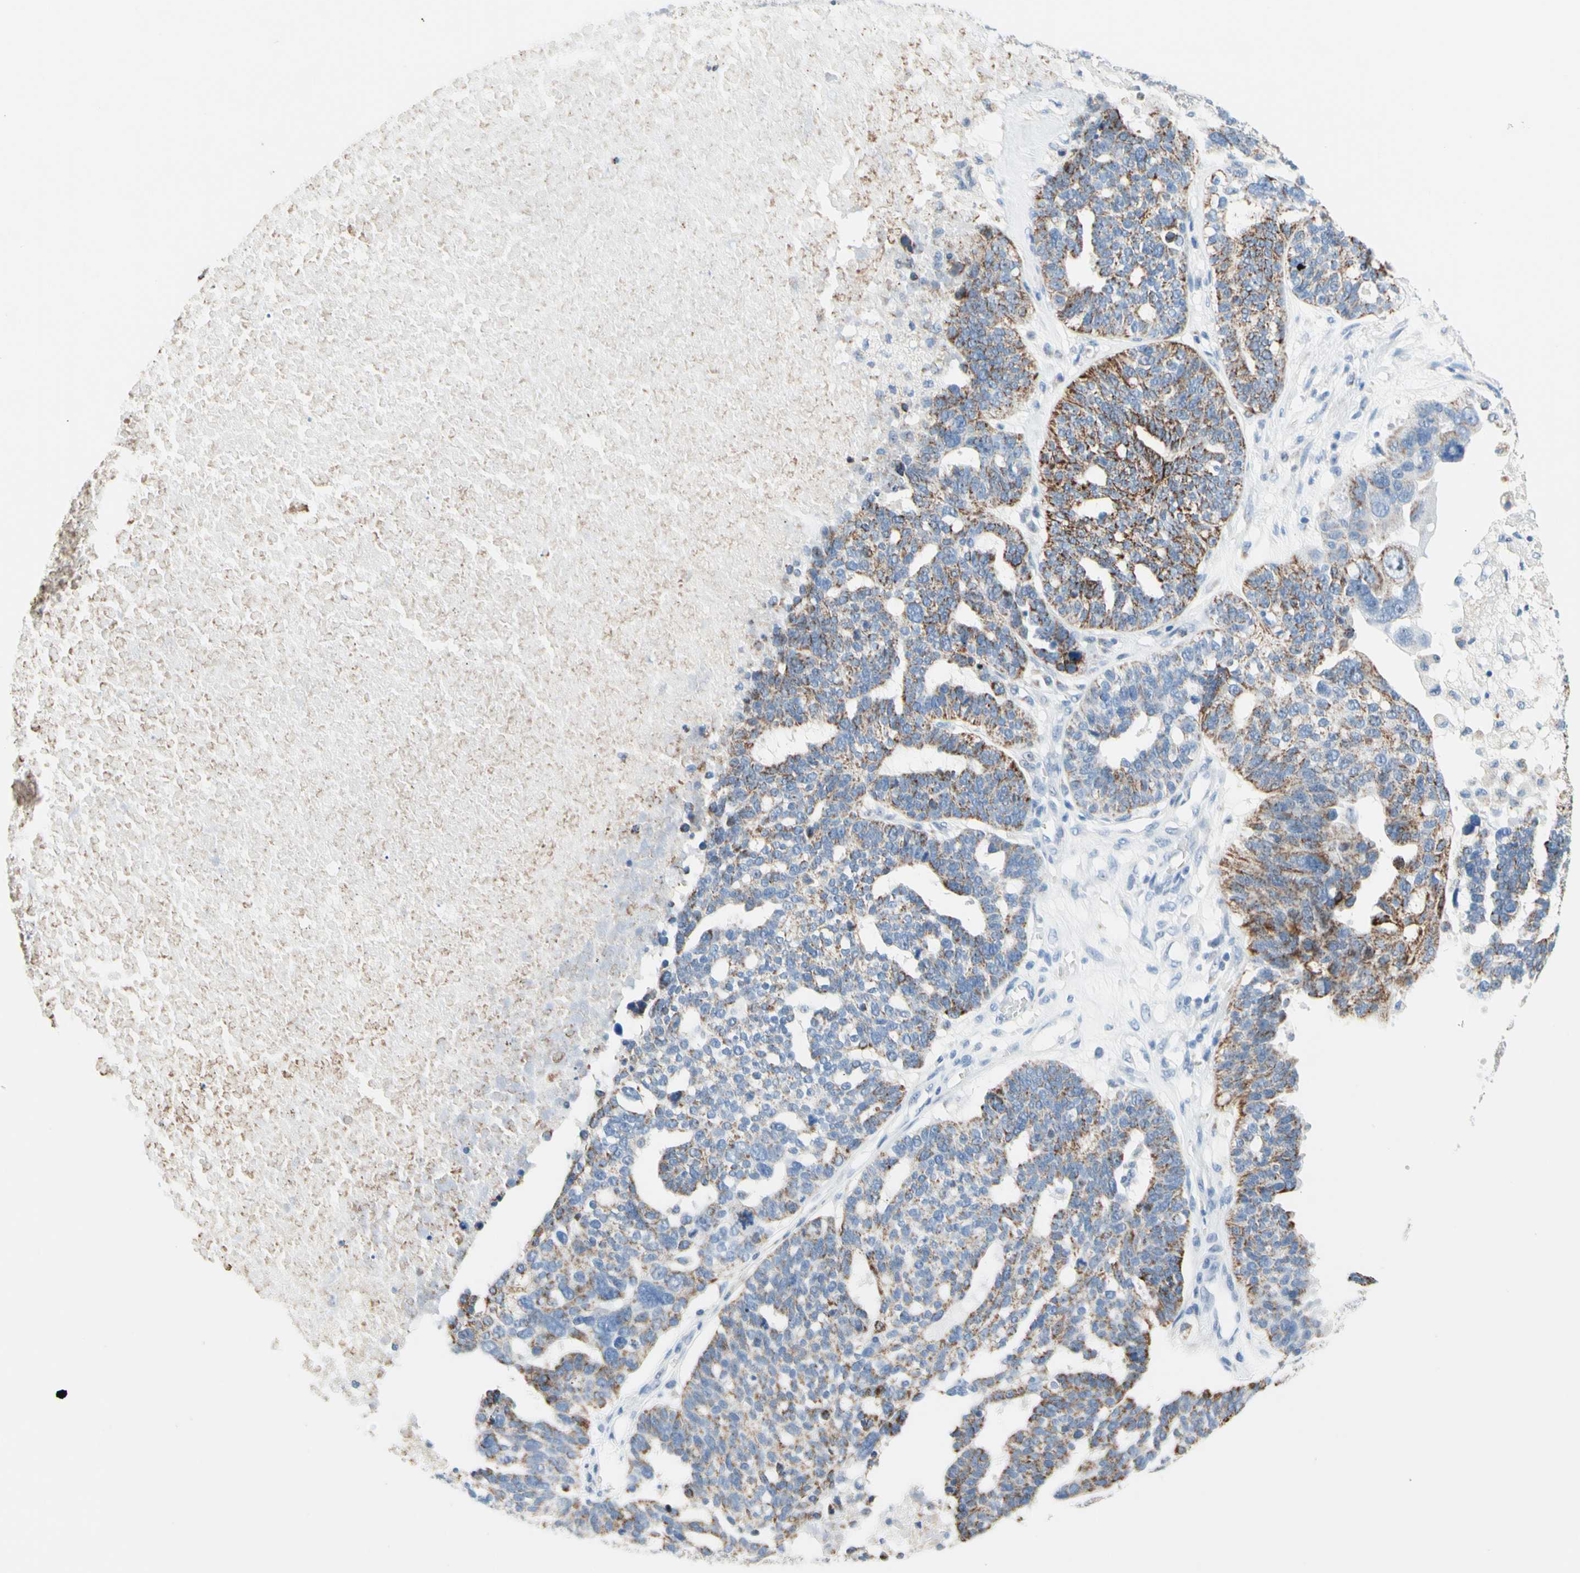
{"staining": {"intensity": "moderate", "quantity": "25%-75%", "location": "cytoplasmic/membranous"}, "tissue": "ovarian cancer", "cell_type": "Tumor cells", "image_type": "cancer", "snomed": [{"axis": "morphology", "description": "Cystadenocarcinoma, serous, NOS"}, {"axis": "topography", "description": "Ovary"}], "caption": "This is a photomicrograph of immunohistochemistry (IHC) staining of ovarian cancer (serous cystadenocarcinoma), which shows moderate staining in the cytoplasmic/membranous of tumor cells.", "gene": "CYSLTR1", "patient": {"sex": "female", "age": 59}}